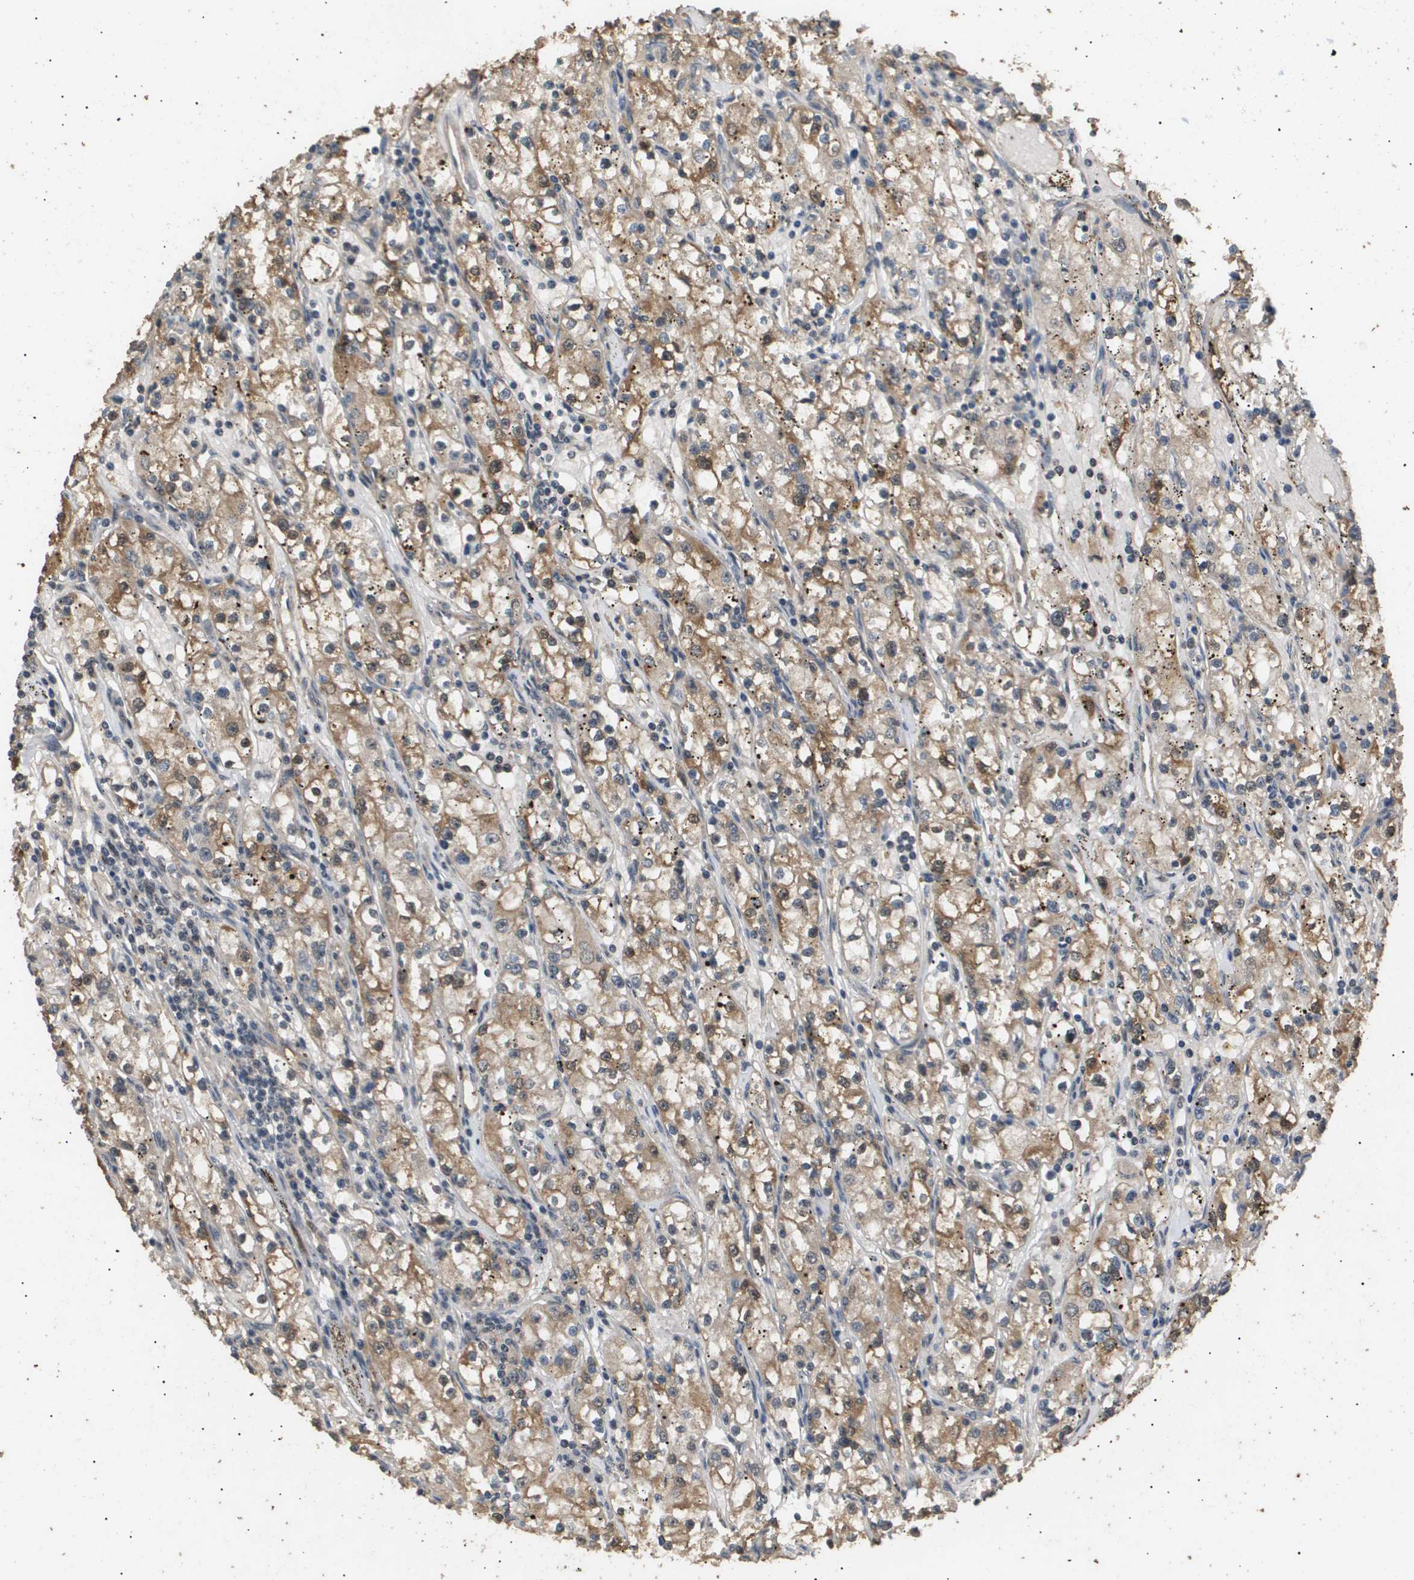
{"staining": {"intensity": "moderate", "quantity": ">75%", "location": "cytoplasmic/membranous"}, "tissue": "renal cancer", "cell_type": "Tumor cells", "image_type": "cancer", "snomed": [{"axis": "morphology", "description": "Adenocarcinoma, NOS"}, {"axis": "topography", "description": "Kidney"}], "caption": "Immunohistochemical staining of human renal cancer exhibits medium levels of moderate cytoplasmic/membranous protein staining in about >75% of tumor cells. (DAB = brown stain, brightfield microscopy at high magnification).", "gene": "ING1", "patient": {"sex": "male", "age": 56}}